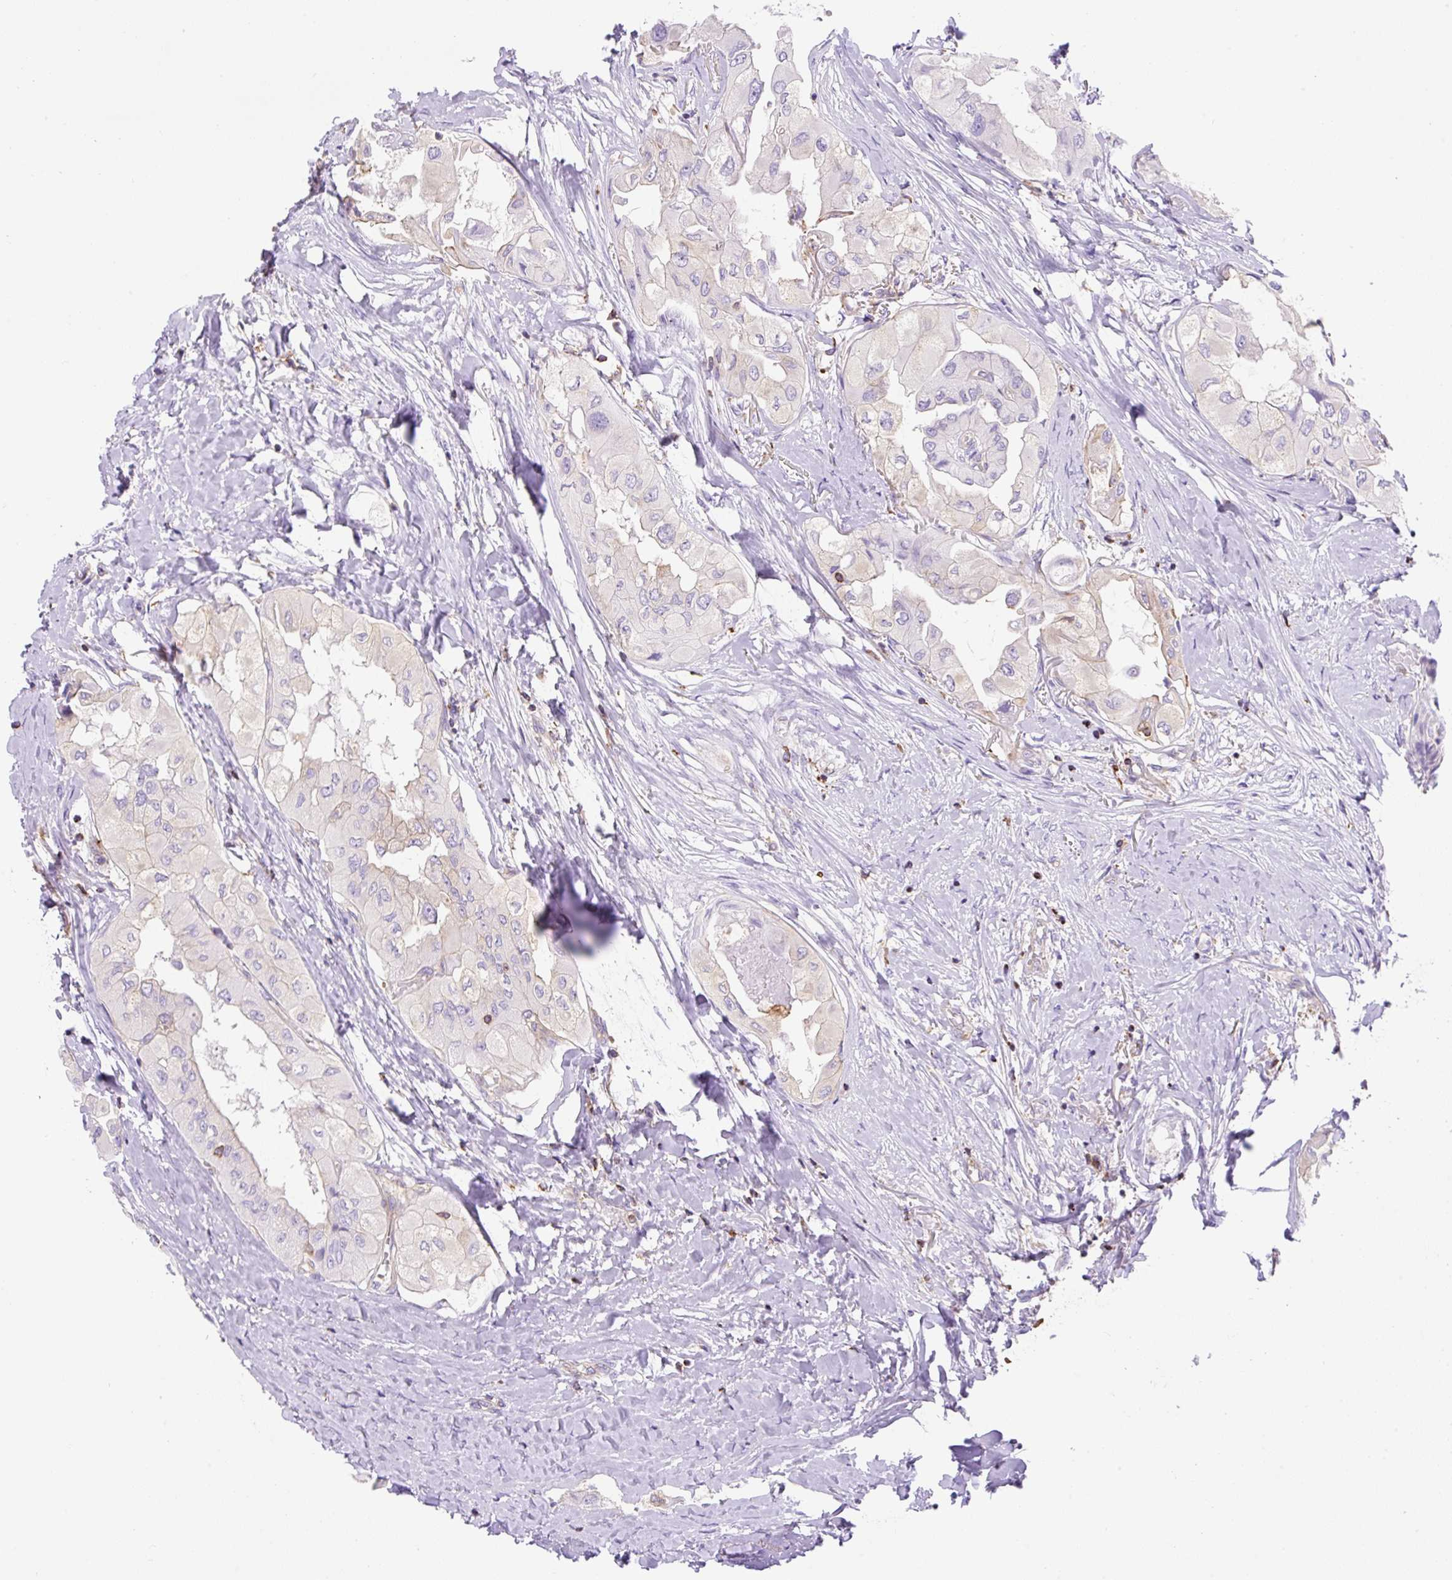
{"staining": {"intensity": "negative", "quantity": "none", "location": "none"}, "tissue": "thyroid cancer", "cell_type": "Tumor cells", "image_type": "cancer", "snomed": [{"axis": "morphology", "description": "Normal tissue, NOS"}, {"axis": "morphology", "description": "Papillary adenocarcinoma, NOS"}, {"axis": "topography", "description": "Thyroid gland"}], "caption": "This is a histopathology image of immunohistochemistry (IHC) staining of thyroid papillary adenocarcinoma, which shows no staining in tumor cells.", "gene": "DNM2", "patient": {"sex": "female", "age": 59}}